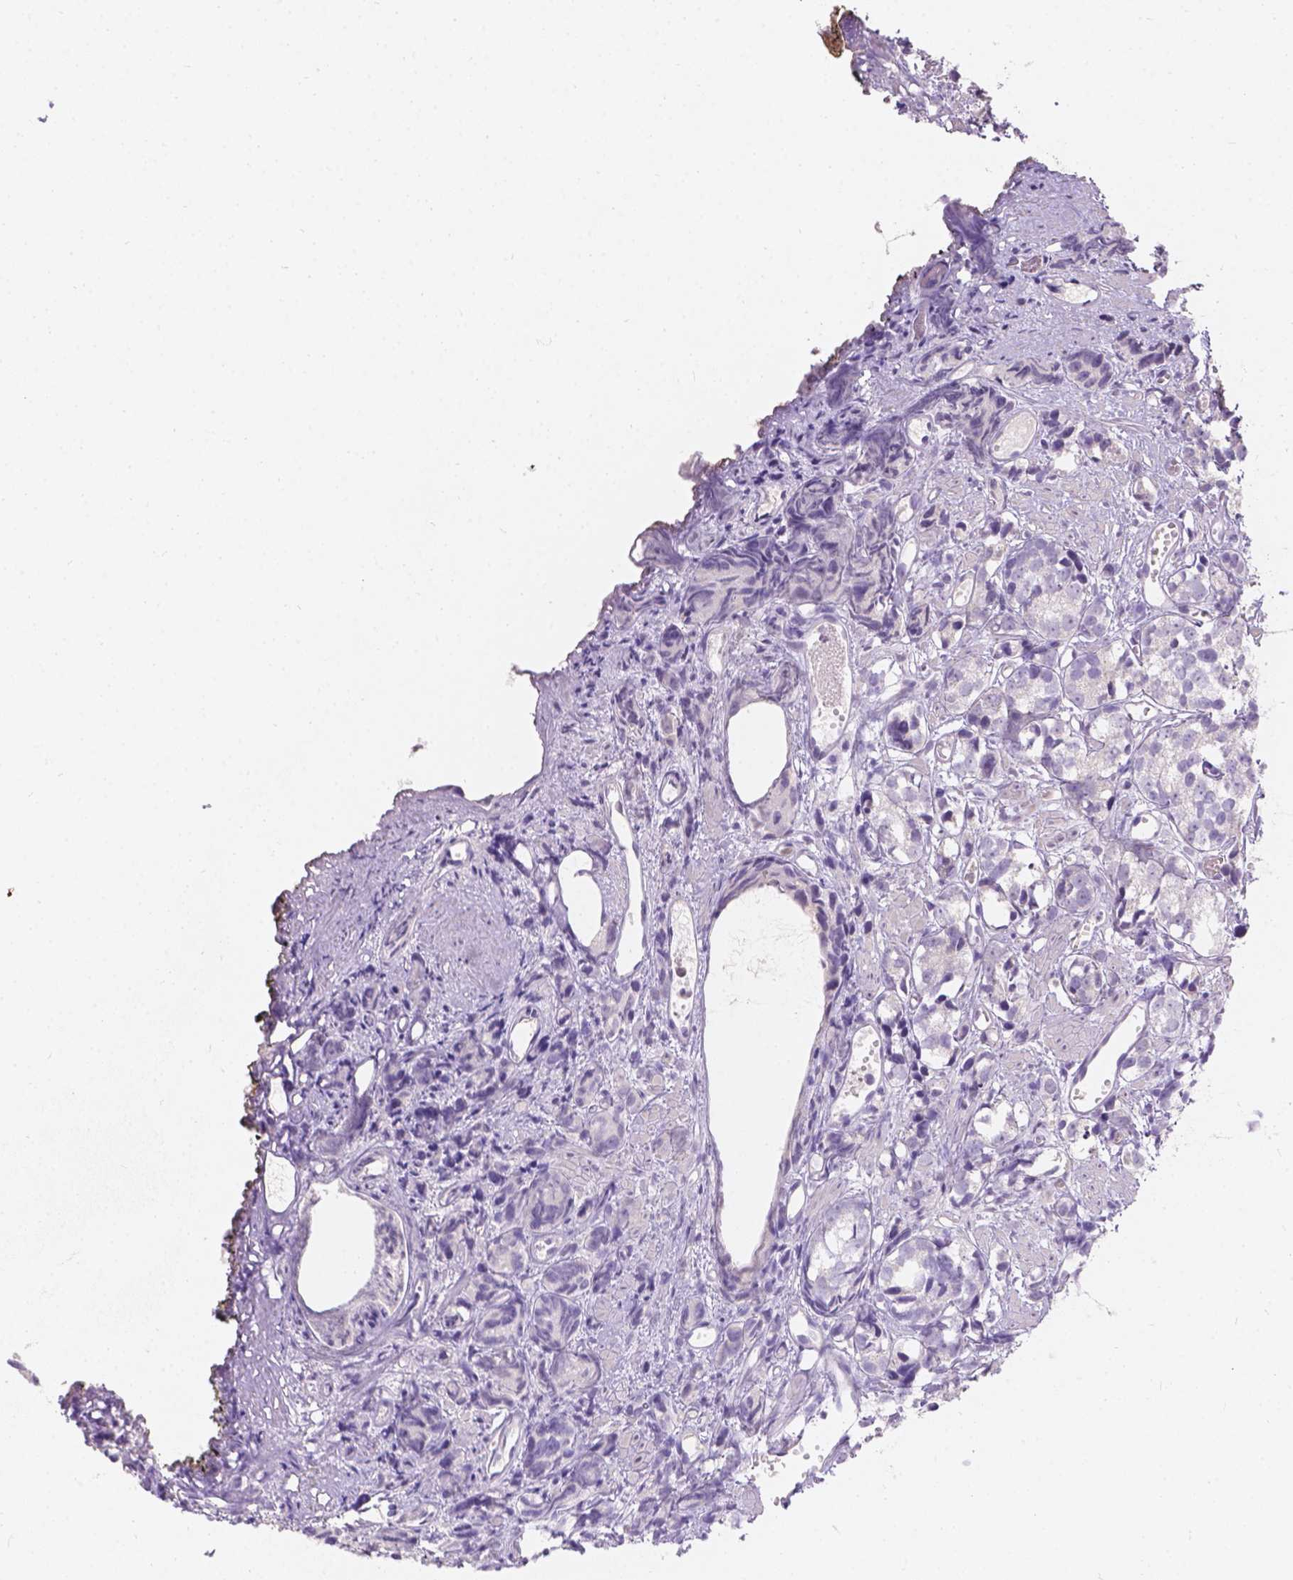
{"staining": {"intensity": "negative", "quantity": "none", "location": "none"}, "tissue": "prostate cancer", "cell_type": "Tumor cells", "image_type": "cancer", "snomed": [{"axis": "morphology", "description": "Adenocarcinoma, High grade"}, {"axis": "topography", "description": "Prostate"}], "caption": "Prostate cancer stained for a protein using immunohistochemistry shows no positivity tumor cells.", "gene": "DCAF4L1", "patient": {"sex": "male", "age": 77}}